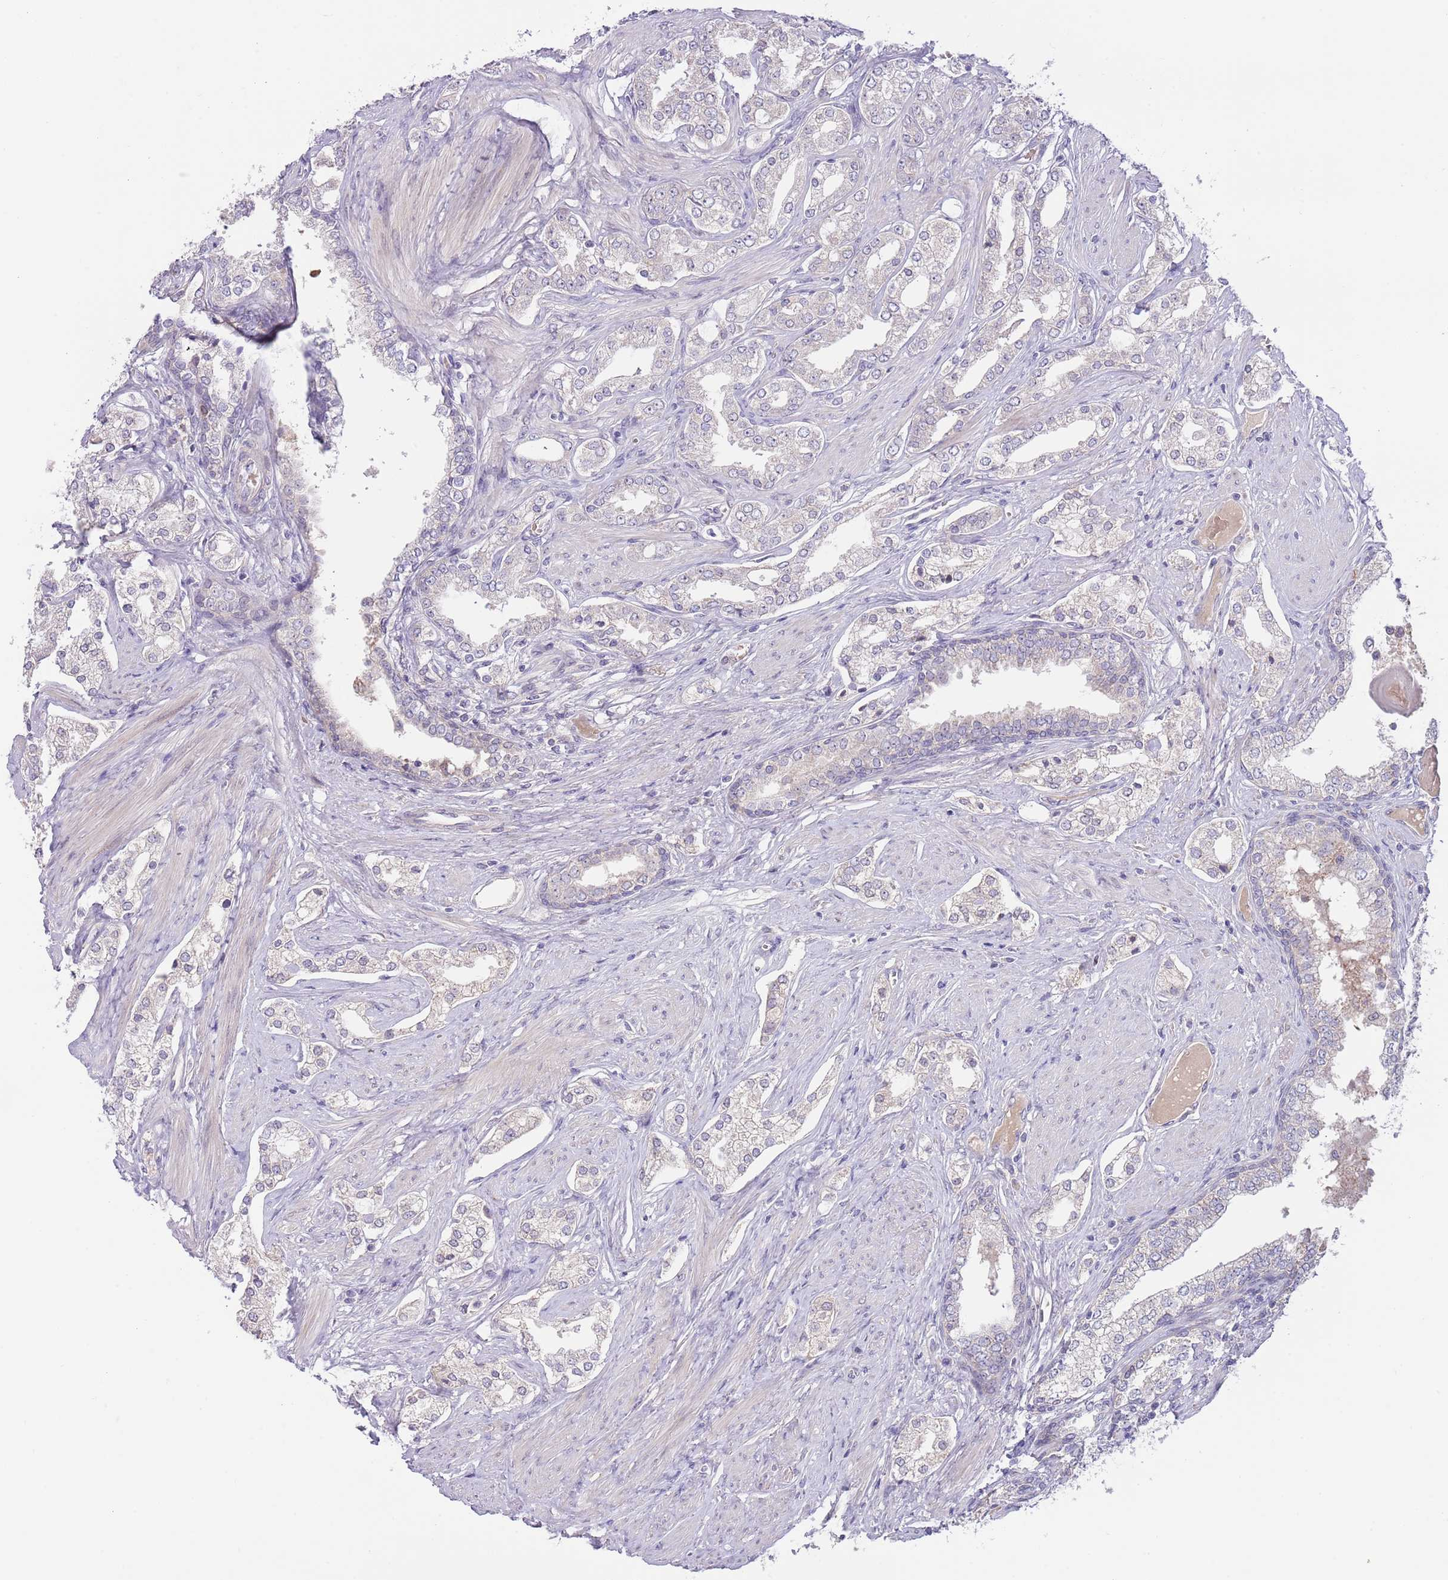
{"staining": {"intensity": "negative", "quantity": "none", "location": "none"}, "tissue": "prostate cancer", "cell_type": "Tumor cells", "image_type": "cancer", "snomed": [{"axis": "morphology", "description": "Adenocarcinoma, High grade"}, {"axis": "topography", "description": "Prostate"}], "caption": "This is an immunohistochemistry photomicrograph of human prostate adenocarcinoma (high-grade). There is no expression in tumor cells.", "gene": "AP1S2", "patient": {"sex": "male", "age": 71}}